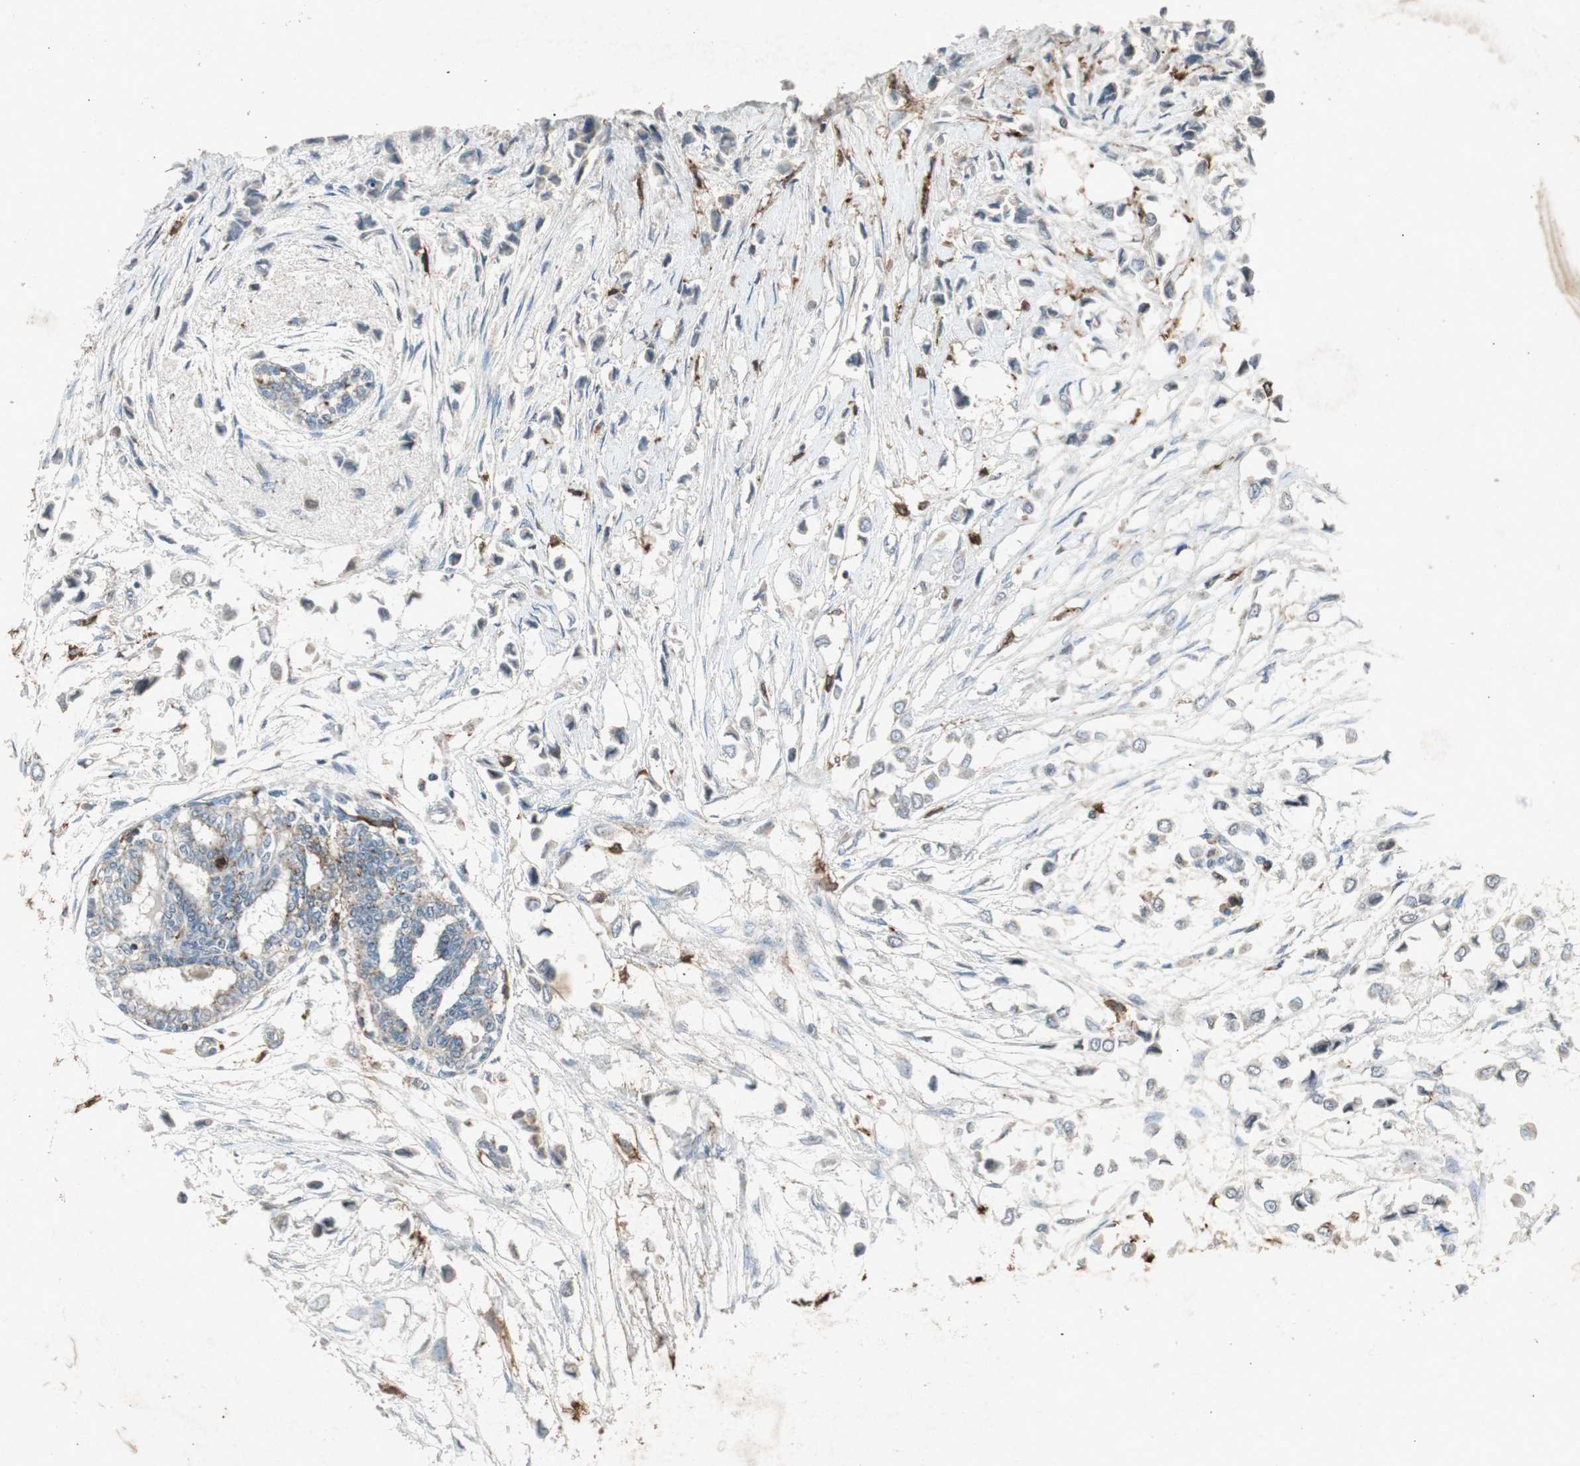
{"staining": {"intensity": "negative", "quantity": "none", "location": "none"}, "tissue": "breast cancer", "cell_type": "Tumor cells", "image_type": "cancer", "snomed": [{"axis": "morphology", "description": "Lobular carcinoma"}, {"axis": "topography", "description": "Breast"}], "caption": "Photomicrograph shows no protein positivity in tumor cells of breast cancer tissue. (Brightfield microscopy of DAB (3,3'-diaminobenzidine) immunohistochemistry (IHC) at high magnification).", "gene": "TYROBP", "patient": {"sex": "female", "age": 51}}